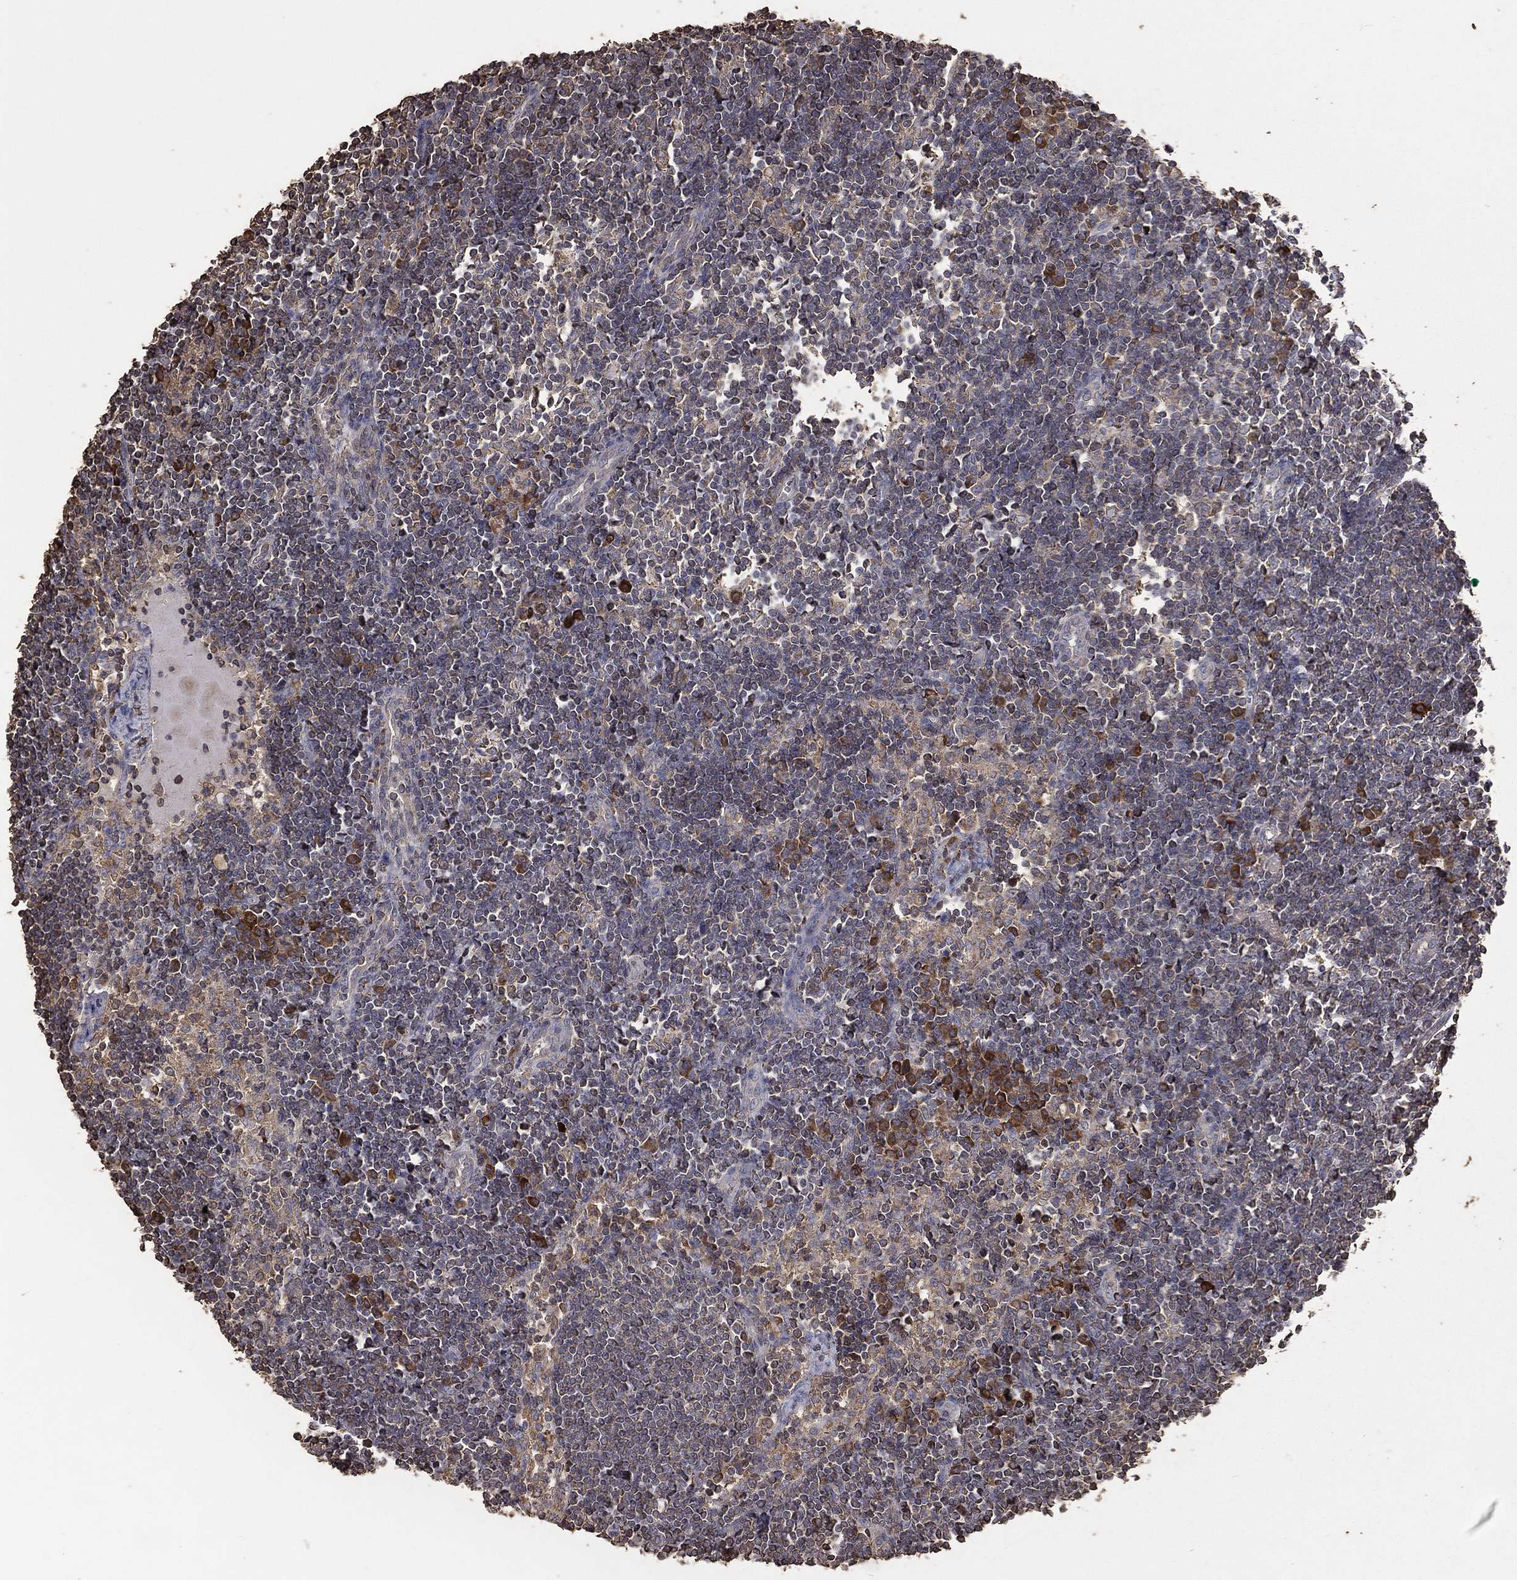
{"staining": {"intensity": "strong", "quantity": "<25%", "location": "cytoplasmic/membranous"}, "tissue": "lymph node", "cell_type": "Non-germinal center cells", "image_type": "normal", "snomed": [{"axis": "morphology", "description": "Normal tissue, NOS"}, {"axis": "morphology", "description": "Adenocarcinoma, NOS"}, {"axis": "topography", "description": "Lymph node"}, {"axis": "topography", "description": "Pancreas"}], "caption": "A histopathology image of lymph node stained for a protein shows strong cytoplasmic/membranous brown staining in non-germinal center cells. The staining is performed using DAB (3,3'-diaminobenzidine) brown chromogen to label protein expression. The nuclei are counter-stained blue using hematoxylin.", "gene": "METTL27", "patient": {"sex": "female", "age": 58}}